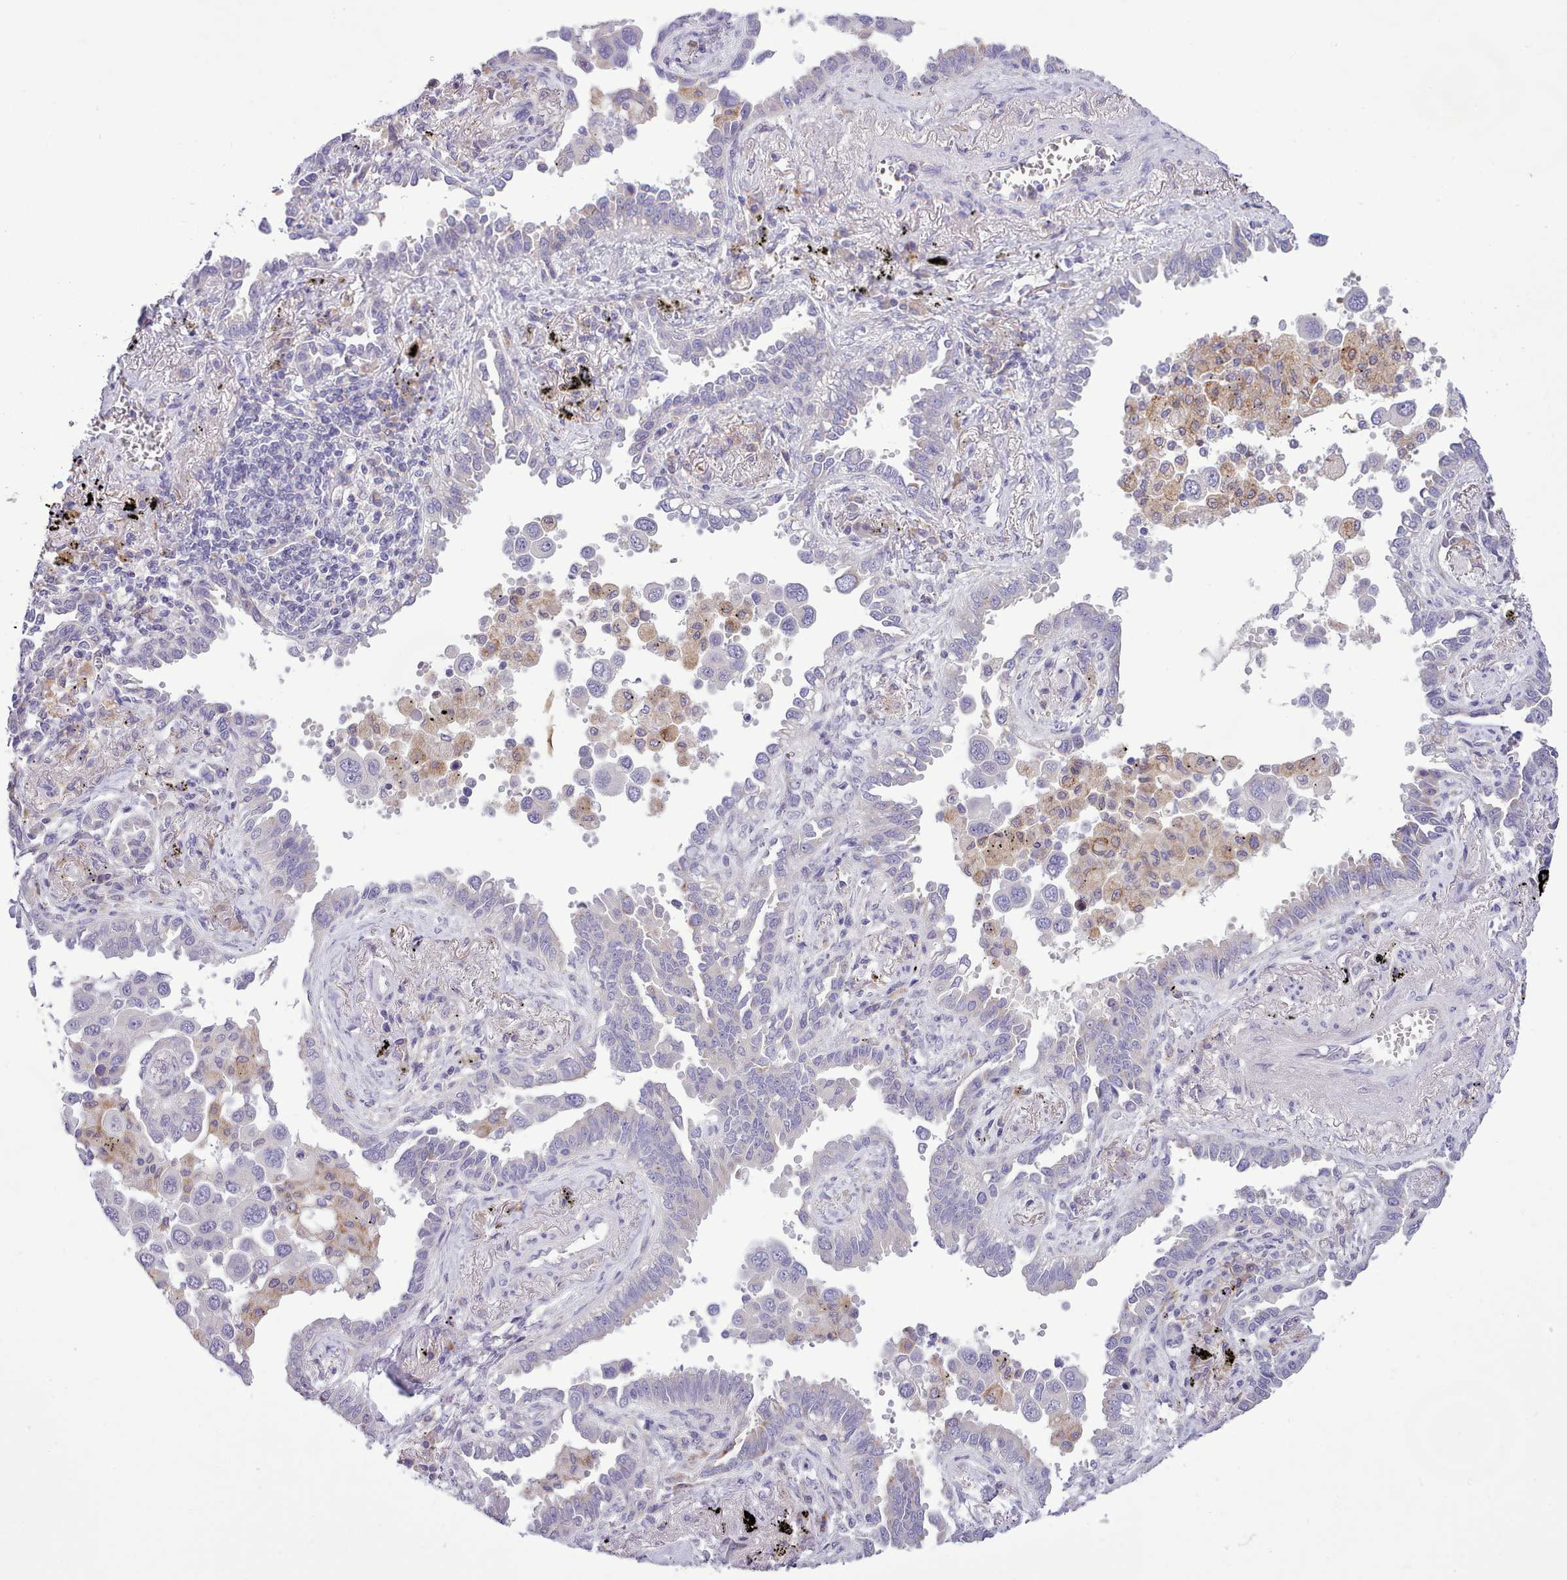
{"staining": {"intensity": "negative", "quantity": "none", "location": "none"}, "tissue": "lung cancer", "cell_type": "Tumor cells", "image_type": "cancer", "snomed": [{"axis": "morphology", "description": "Adenocarcinoma, NOS"}, {"axis": "topography", "description": "Lung"}], "caption": "Micrograph shows no protein positivity in tumor cells of lung cancer tissue. (Brightfield microscopy of DAB immunohistochemistry at high magnification).", "gene": "FAM83E", "patient": {"sex": "male", "age": 67}}